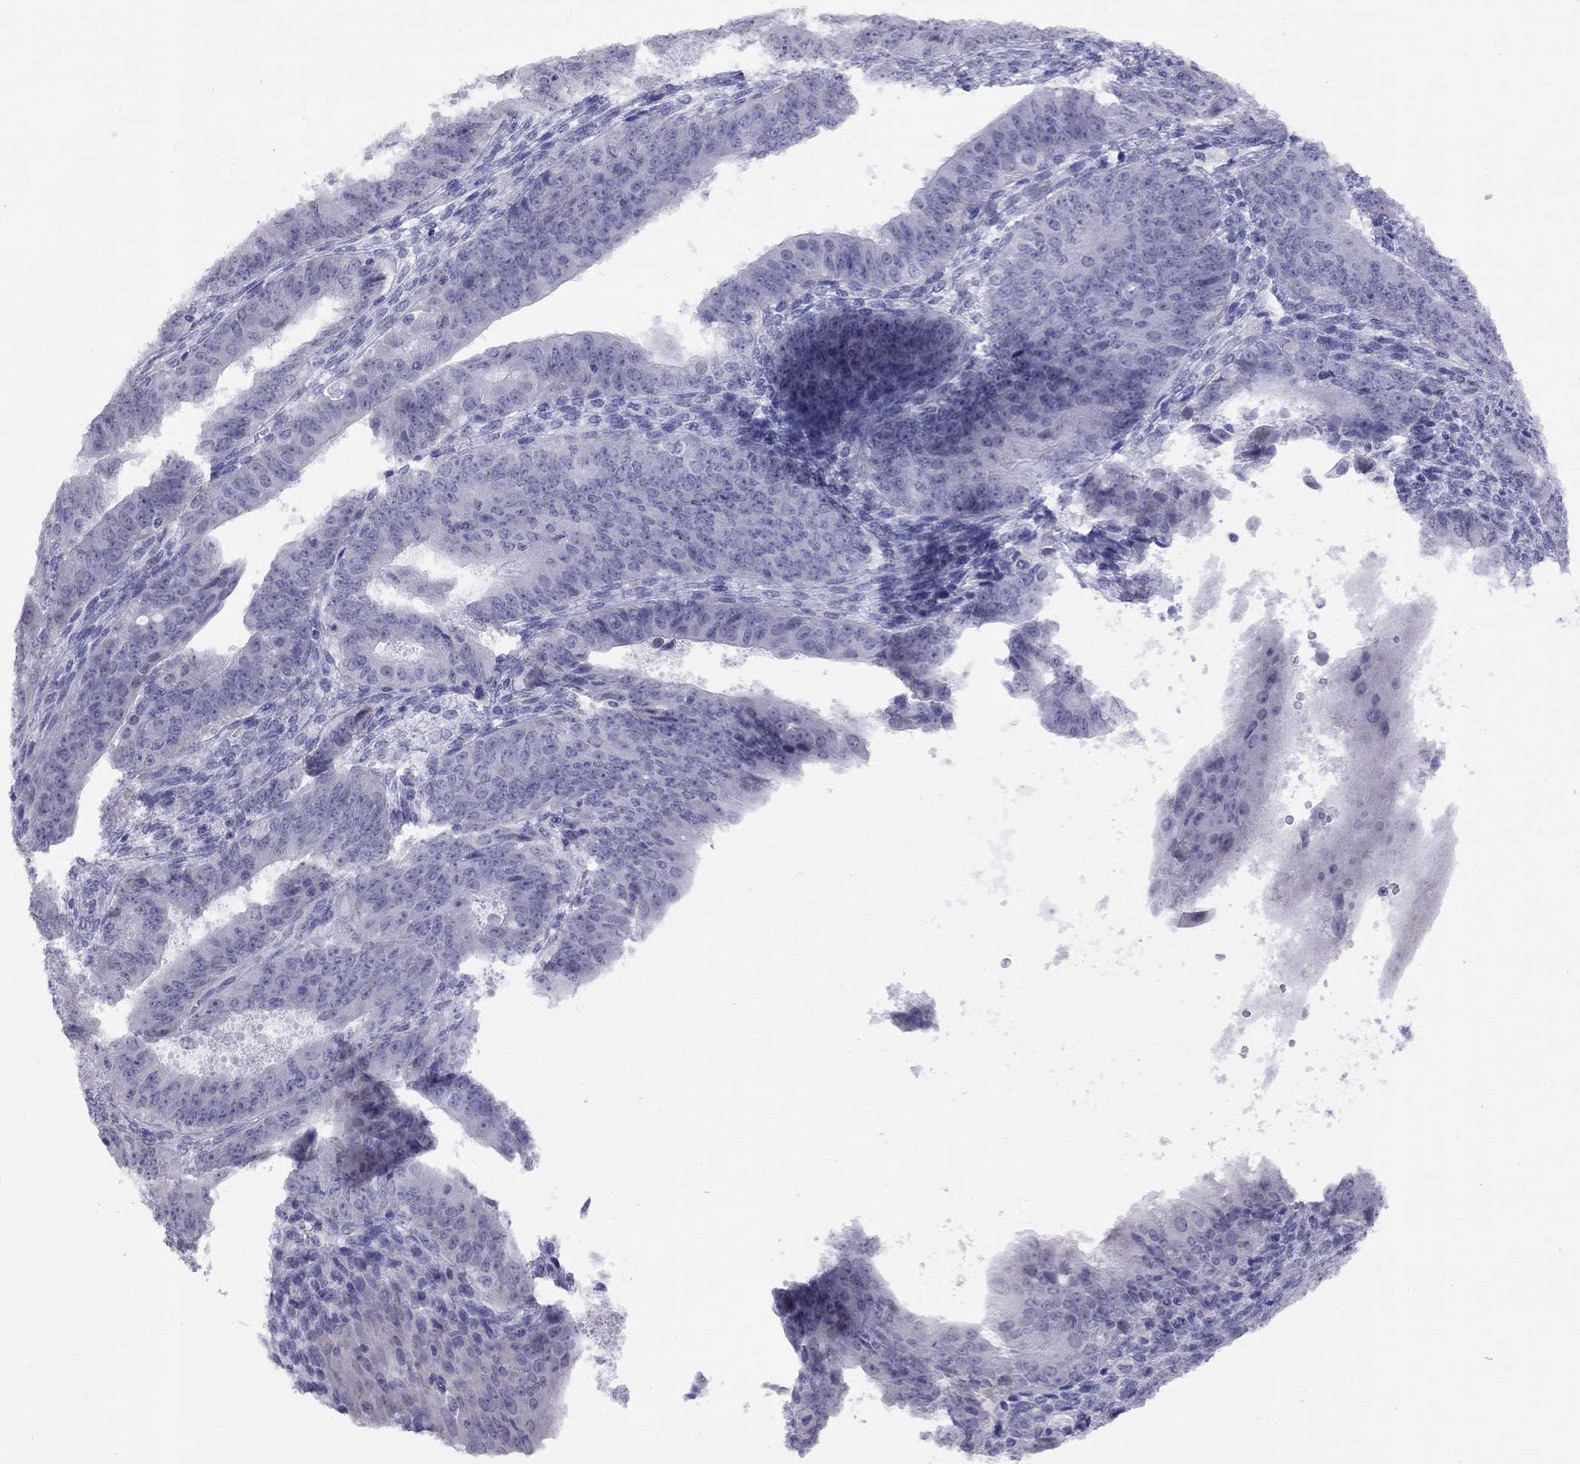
{"staining": {"intensity": "negative", "quantity": "none", "location": "none"}, "tissue": "ovarian cancer", "cell_type": "Tumor cells", "image_type": "cancer", "snomed": [{"axis": "morphology", "description": "Carcinoma, endometroid"}, {"axis": "topography", "description": "Ovary"}], "caption": "Protein analysis of ovarian cancer reveals no significant staining in tumor cells.", "gene": "HES5", "patient": {"sex": "female", "age": 42}}